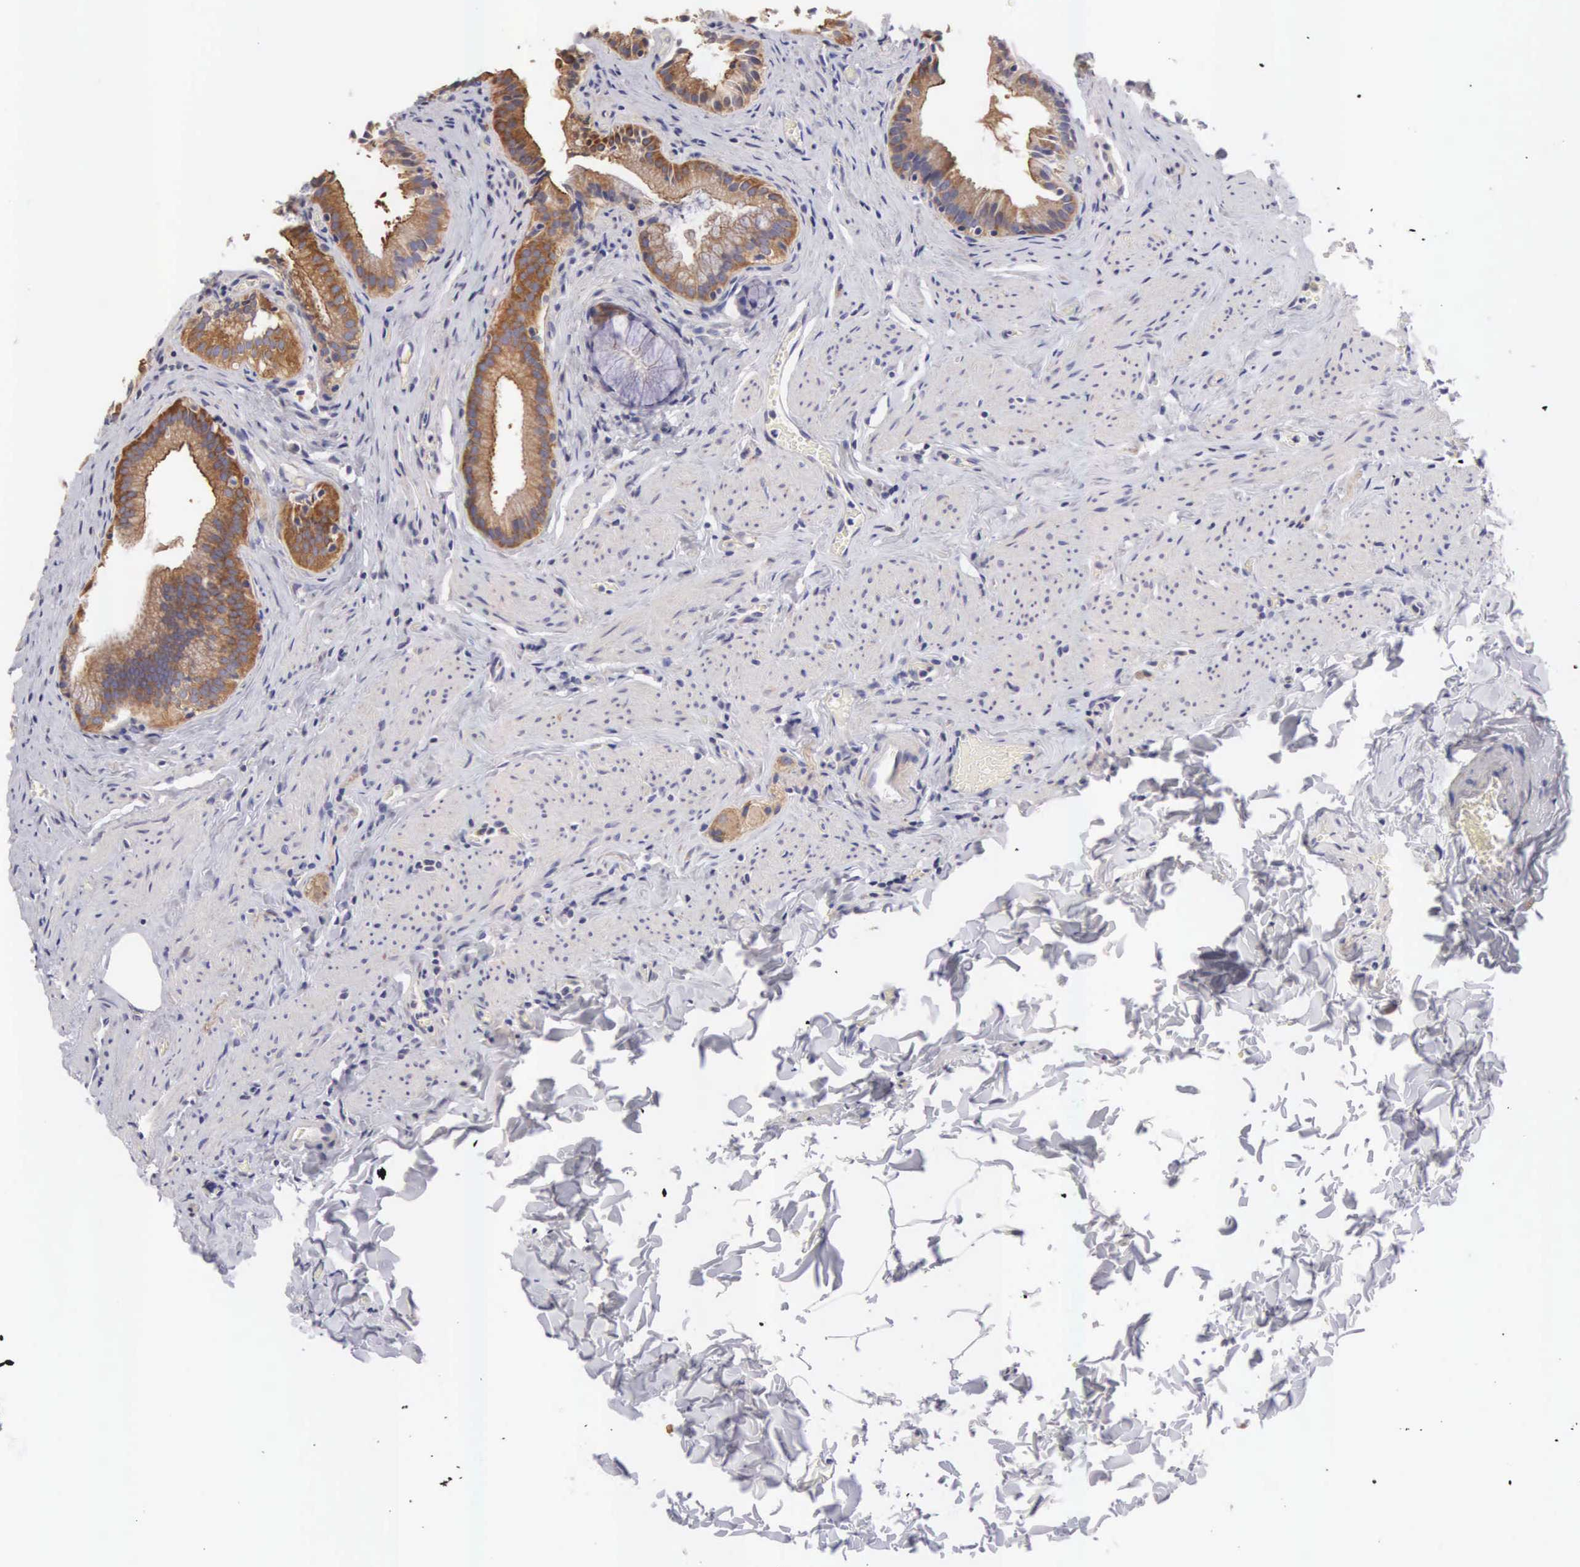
{"staining": {"intensity": "moderate", "quantity": ">75%", "location": "cytoplasmic/membranous"}, "tissue": "gallbladder", "cell_type": "Glandular cells", "image_type": "normal", "snomed": [{"axis": "morphology", "description": "Normal tissue, NOS"}, {"axis": "topography", "description": "Gallbladder"}], "caption": "Glandular cells show medium levels of moderate cytoplasmic/membranous expression in about >75% of cells in benign gallbladder.", "gene": "TXLNG", "patient": {"sex": "female", "age": 44}}